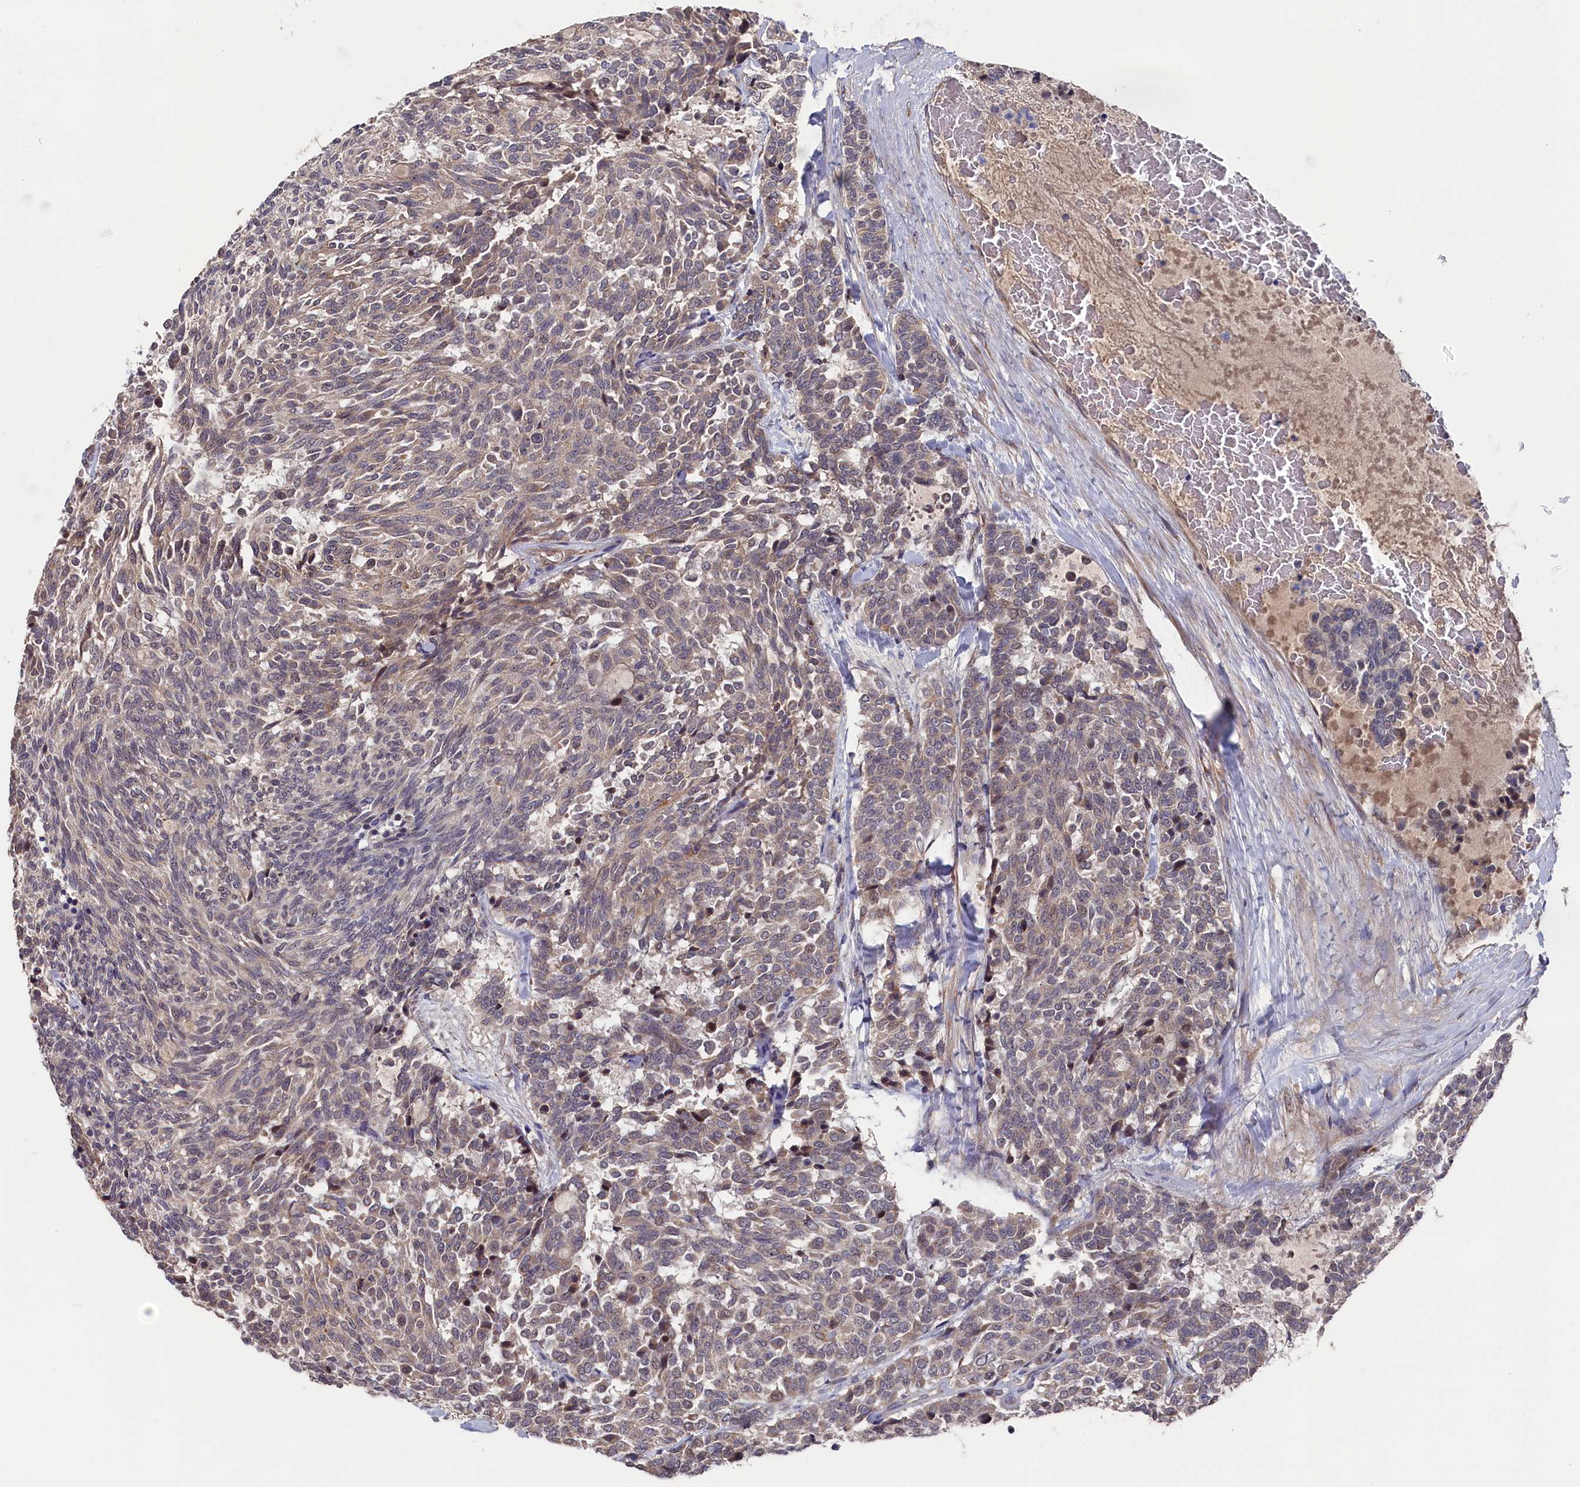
{"staining": {"intensity": "weak", "quantity": "25%-75%", "location": "cytoplasmic/membranous"}, "tissue": "carcinoid", "cell_type": "Tumor cells", "image_type": "cancer", "snomed": [{"axis": "morphology", "description": "Carcinoid, malignant, NOS"}, {"axis": "topography", "description": "Pancreas"}], "caption": "Human malignant carcinoid stained with a protein marker exhibits weak staining in tumor cells.", "gene": "SLC12A4", "patient": {"sex": "female", "age": 54}}